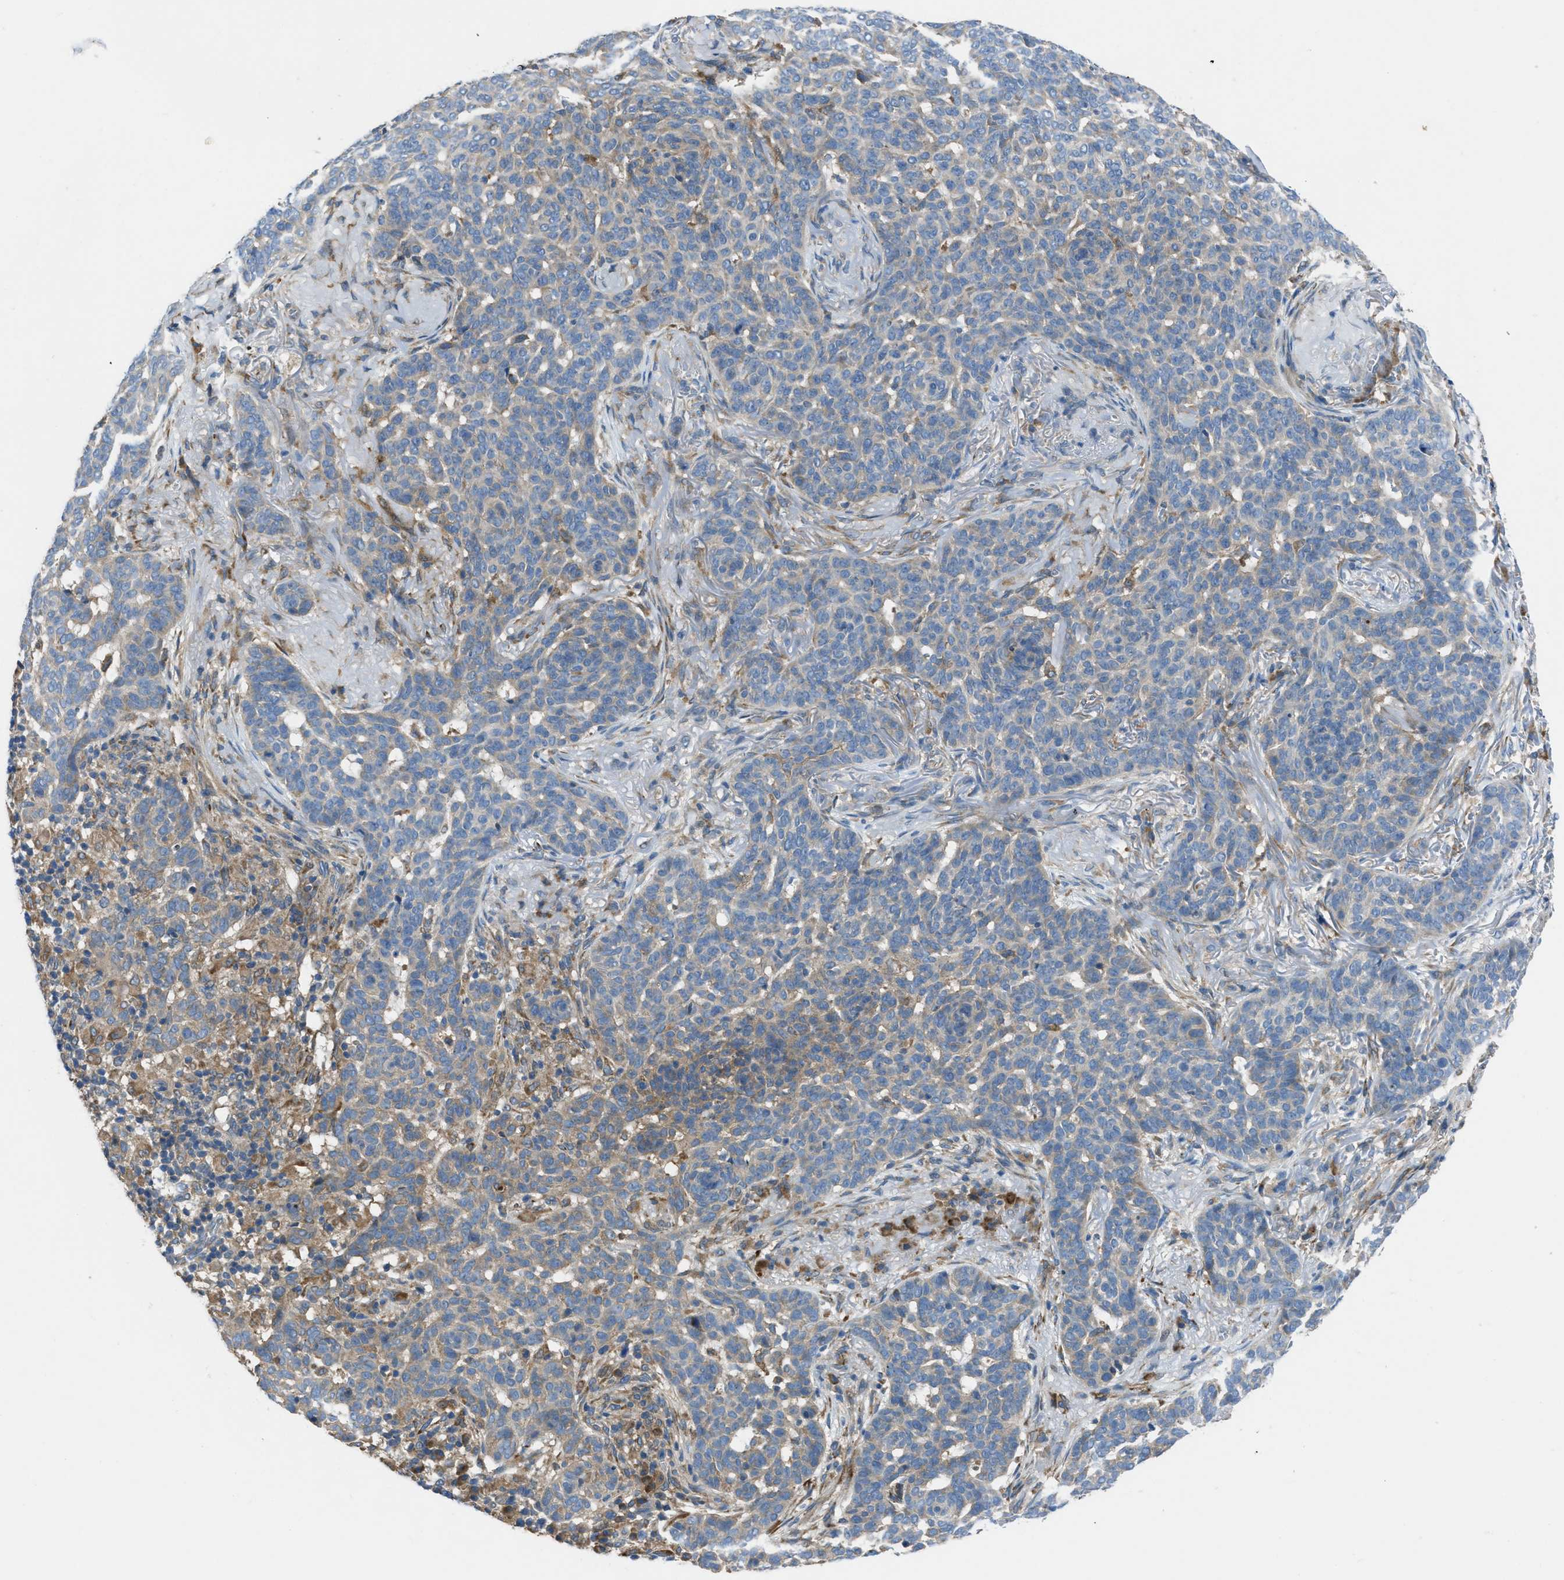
{"staining": {"intensity": "weak", "quantity": "25%-75%", "location": "cytoplasmic/membranous"}, "tissue": "skin cancer", "cell_type": "Tumor cells", "image_type": "cancer", "snomed": [{"axis": "morphology", "description": "Basal cell carcinoma"}, {"axis": "topography", "description": "Skin"}], "caption": "This is a micrograph of IHC staining of skin cancer, which shows weak positivity in the cytoplasmic/membranous of tumor cells.", "gene": "MAP3K20", "patient": {"sex": "male", "age": 85}}